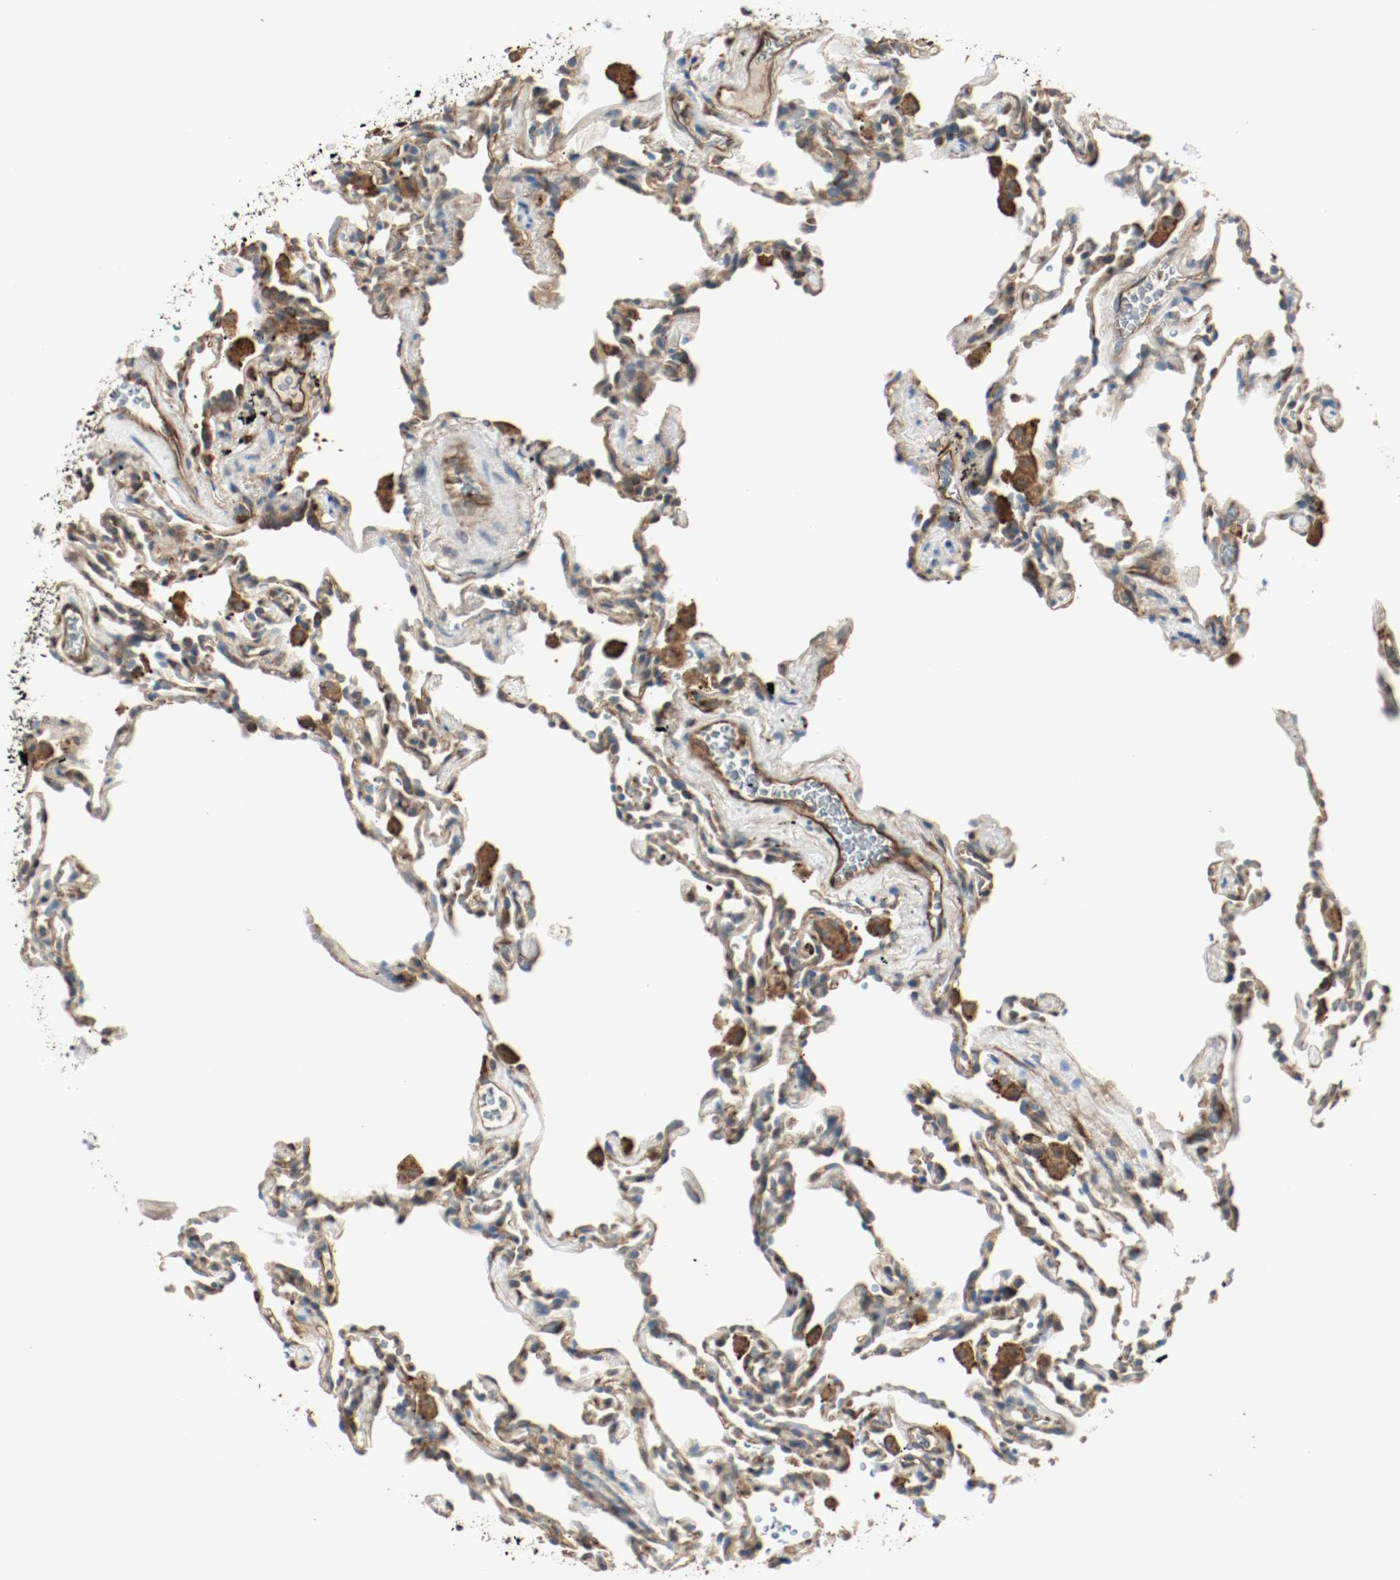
{"staining": {"intensity": "moderate", "quantity": ">75%", "location": "cytoplasmic/membranous"}, "tissue": "lung", "cell_type": "Alveolar cells", "image_type": "normal", "snomed": [{"axis": "morphology", "description": "Normal tissue, NOS"}, {"axis": "morphology", "description": "Soft tissue tumor metastatic"}, {"axis": "topography", "description": "Lung"}], "caption": "Protein expression analysis of unremarkable human lung reveals moderate cytoplasmic/membranous positivity in approximately >75% of alveolar cells. Ihc stains the protein of interest in brown and the nuclei are stained blue.", "gene": "PLCG1", "patient": {"sex": "male", "age": 59}}